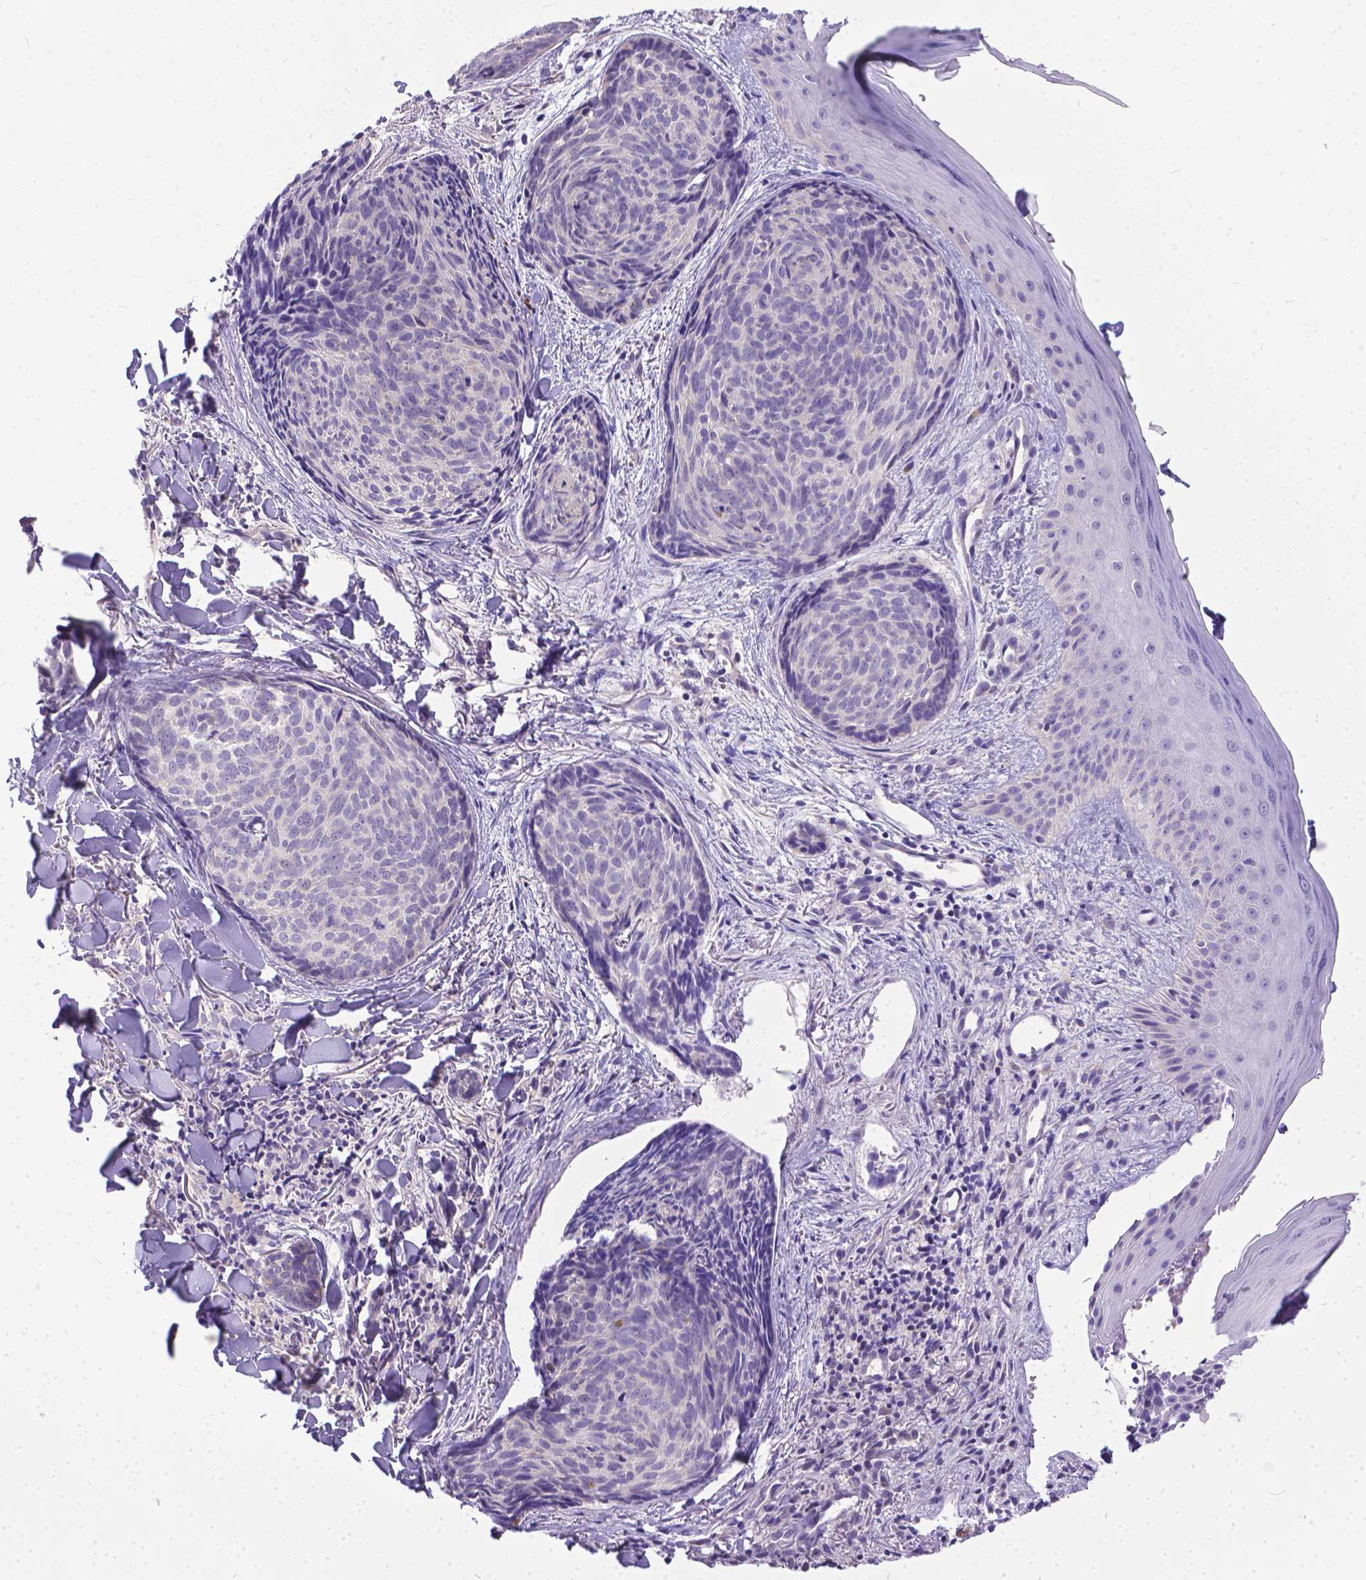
{"staining": {"intensity": "negative", "quantity": "none", "location": "none"}, "tissue": "skin cancer", "cell_type": "Tumor cells", "image_type": "cancer", "snomed": [{"axis": "morphology", "description": "Basal cell carcinoma"}, {"axis": "topography", "description": "Skin"}], "caption": "Protein analysis of skin cancer exhibits no significant expression in tumor cells. (DAB IHC visualized using brightfield microscopy, high magnification).", "gene": "TTLL6", "patient": {"sex": "female", "age": 82}}